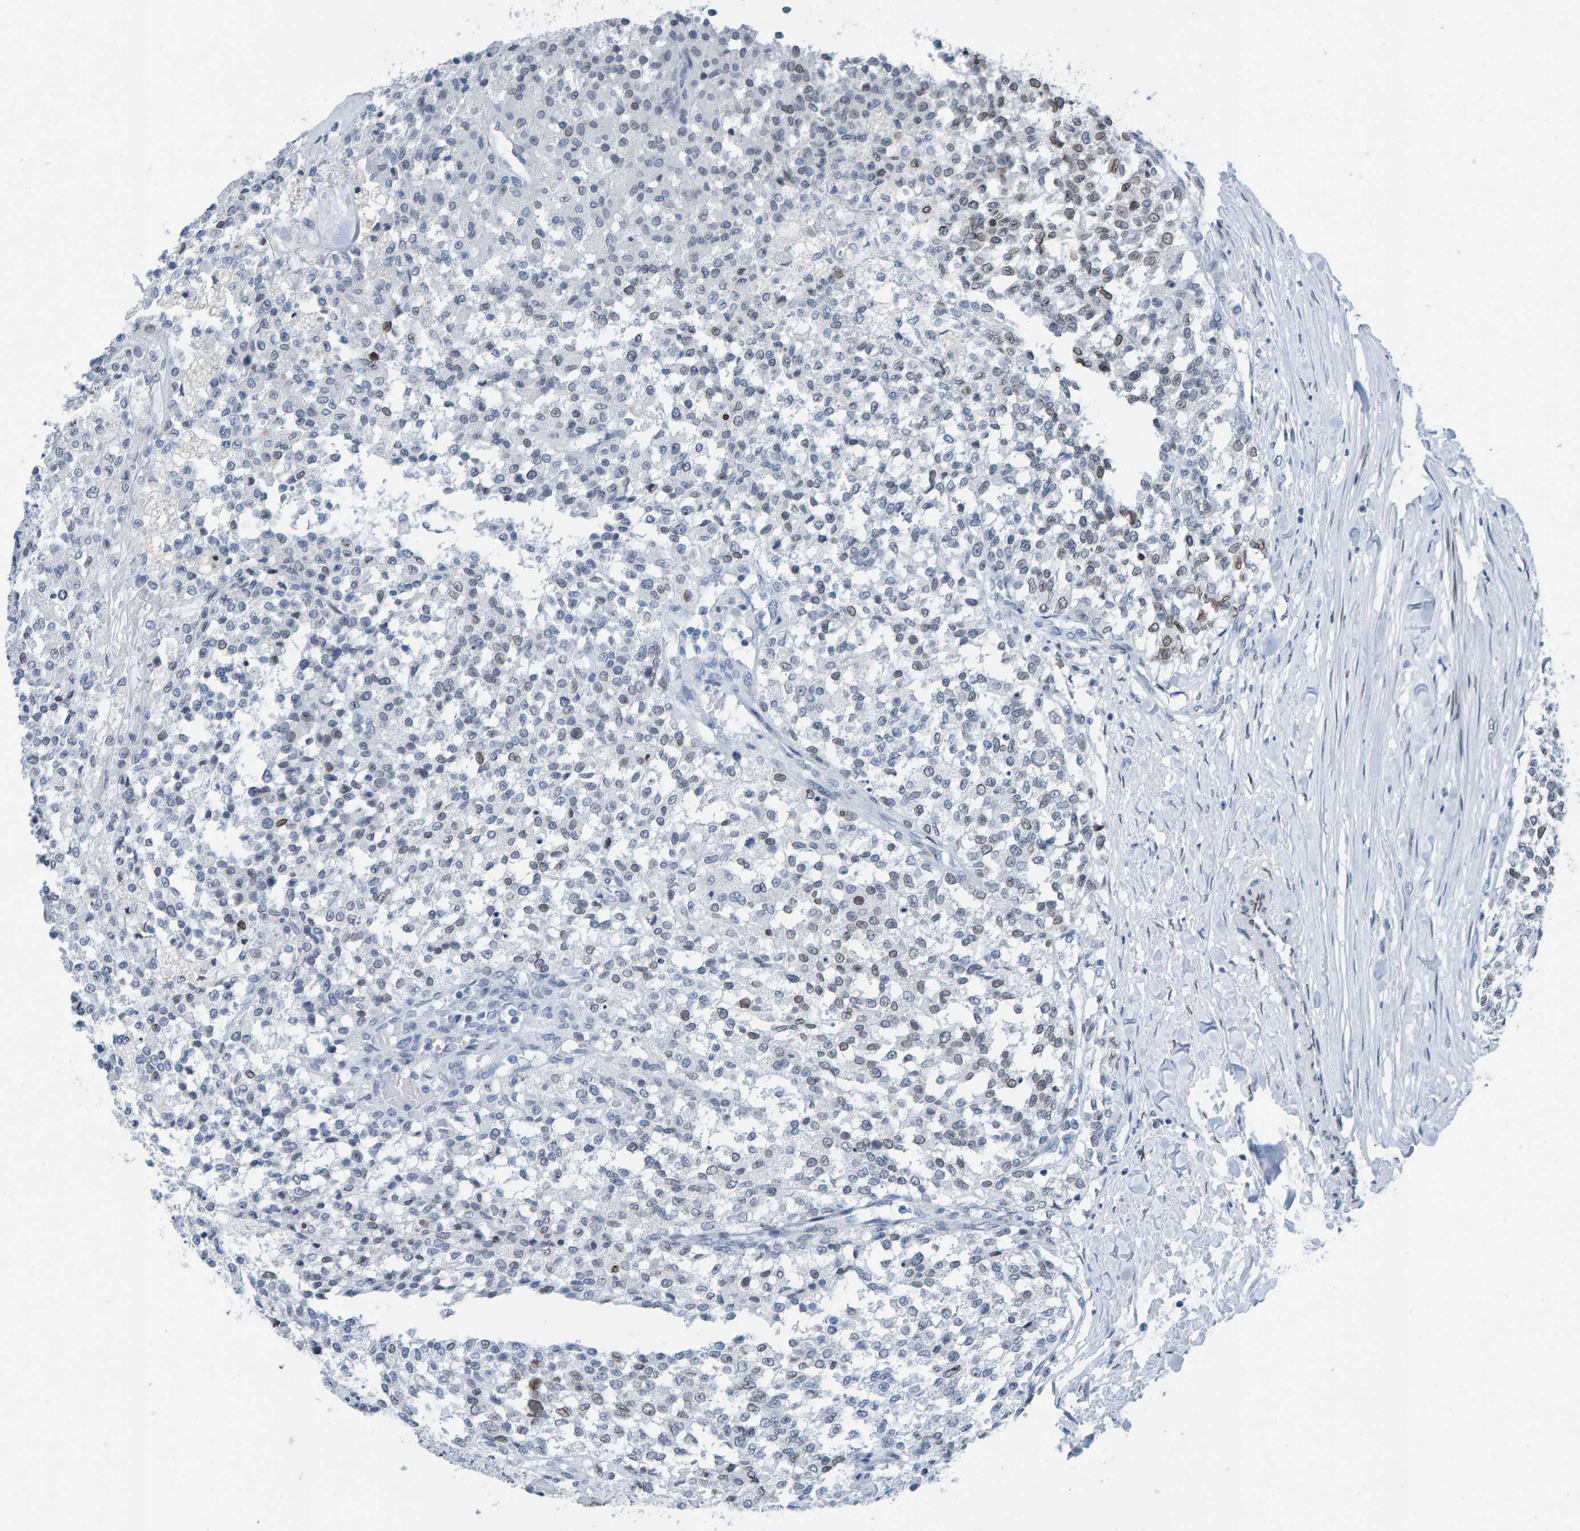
{"staining": {"intensity": "weak", "quantity": "<25%", "location": "cytoplasmic/membranous,nuclear"}, "tissue": "testis cancer", "cell_type": "Tumor cells", "image_type": "cancer", "snomed": [{"axis": "morphology", "description": "Seminoma, NOS"}, {"axis": "topography", "description": "Testis"}], "caption": "An image of testis cancer (seminoma) stained for a protein demonstrates no brown staining in tumor cells.", "gene": "LMNB2", "patient": {"sex": "male", "age": 59}}